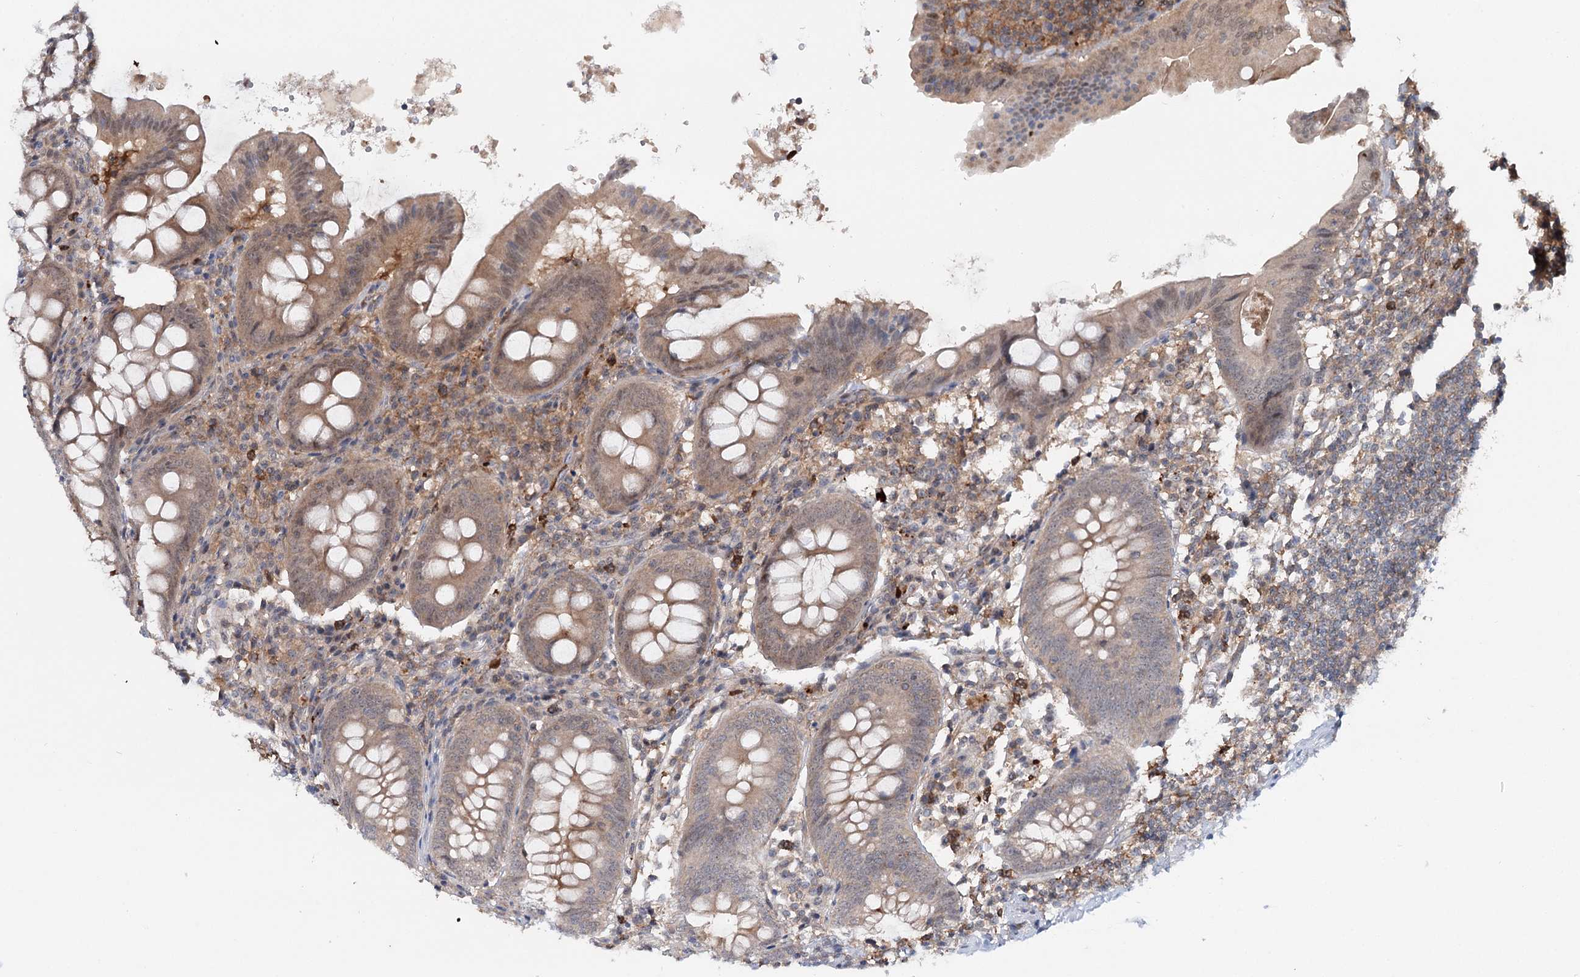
{"staining": {"intensity": "moderate", "quantity": ">75%", "location": "cytoplasmic/membranous,nuclear"}, "tissue": "appendix", "cell_type": "Glandular cells", "image_type": "normal", "snomed": [{"axis": "morphology", "description": "Normal tissue, NOS"}, {"axis": "topography", "description": "Appendix"}], "caption": "Brown immunohistochemical staining in normal appendix exhibits moderate cytoplasmic/membranous,nuclear staining in about >75% of glandular cells.", "gene": "WDR44", "patient": {"sex": "female", "age": 54}}